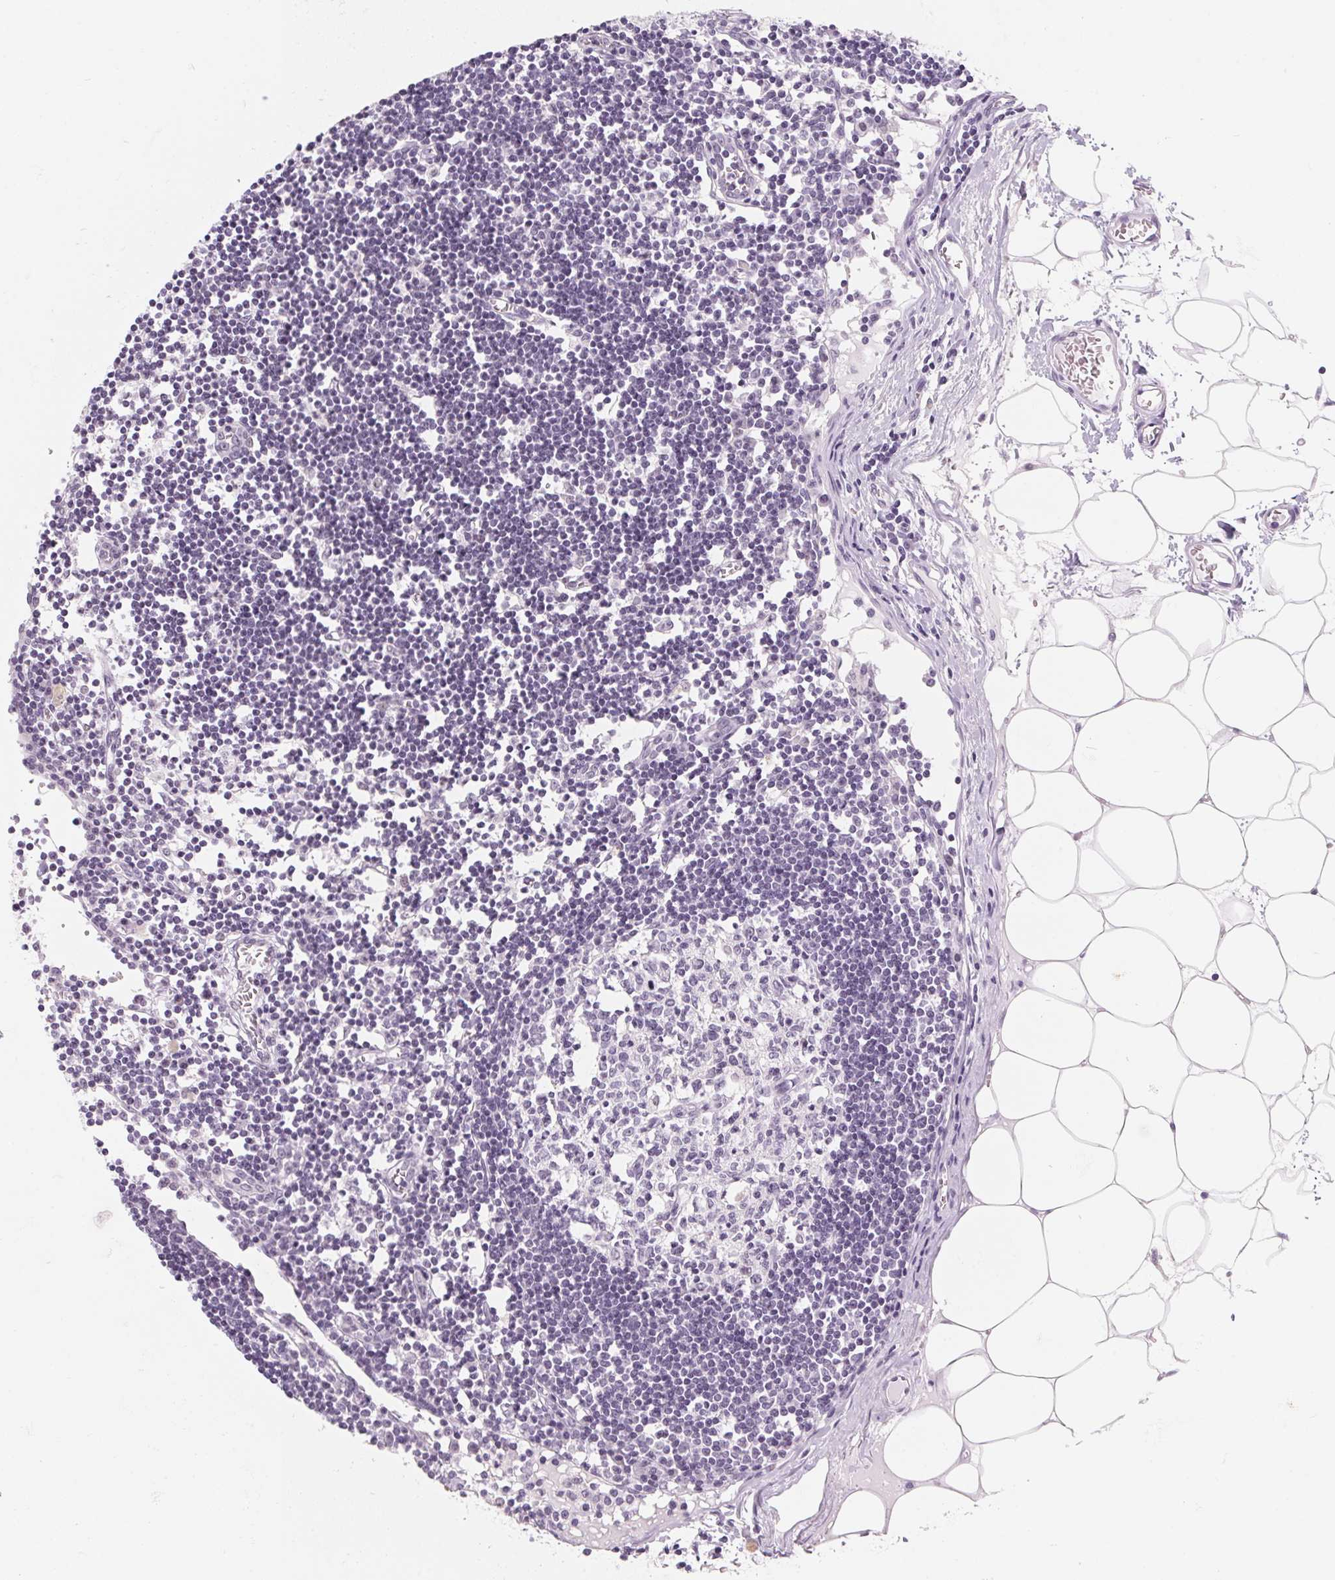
{"staining": {"intensity": "negative", "quantity": "none", "location": "none"}, "tissue": "lymph node", "cell_type": "Germinal center cells", "image_type": "normal", "snomed": [{"axis": "morphology", "description": "Normal tissue, NOS"}, {"axis": "topography", "description": "Lymph node"}], "caption": "Lymph node stained for a protein using immunohistochemistry shows no positivity germinal center cells.", "gene": "ZIC4", "patient": {"sex": "female", "age": 65}}